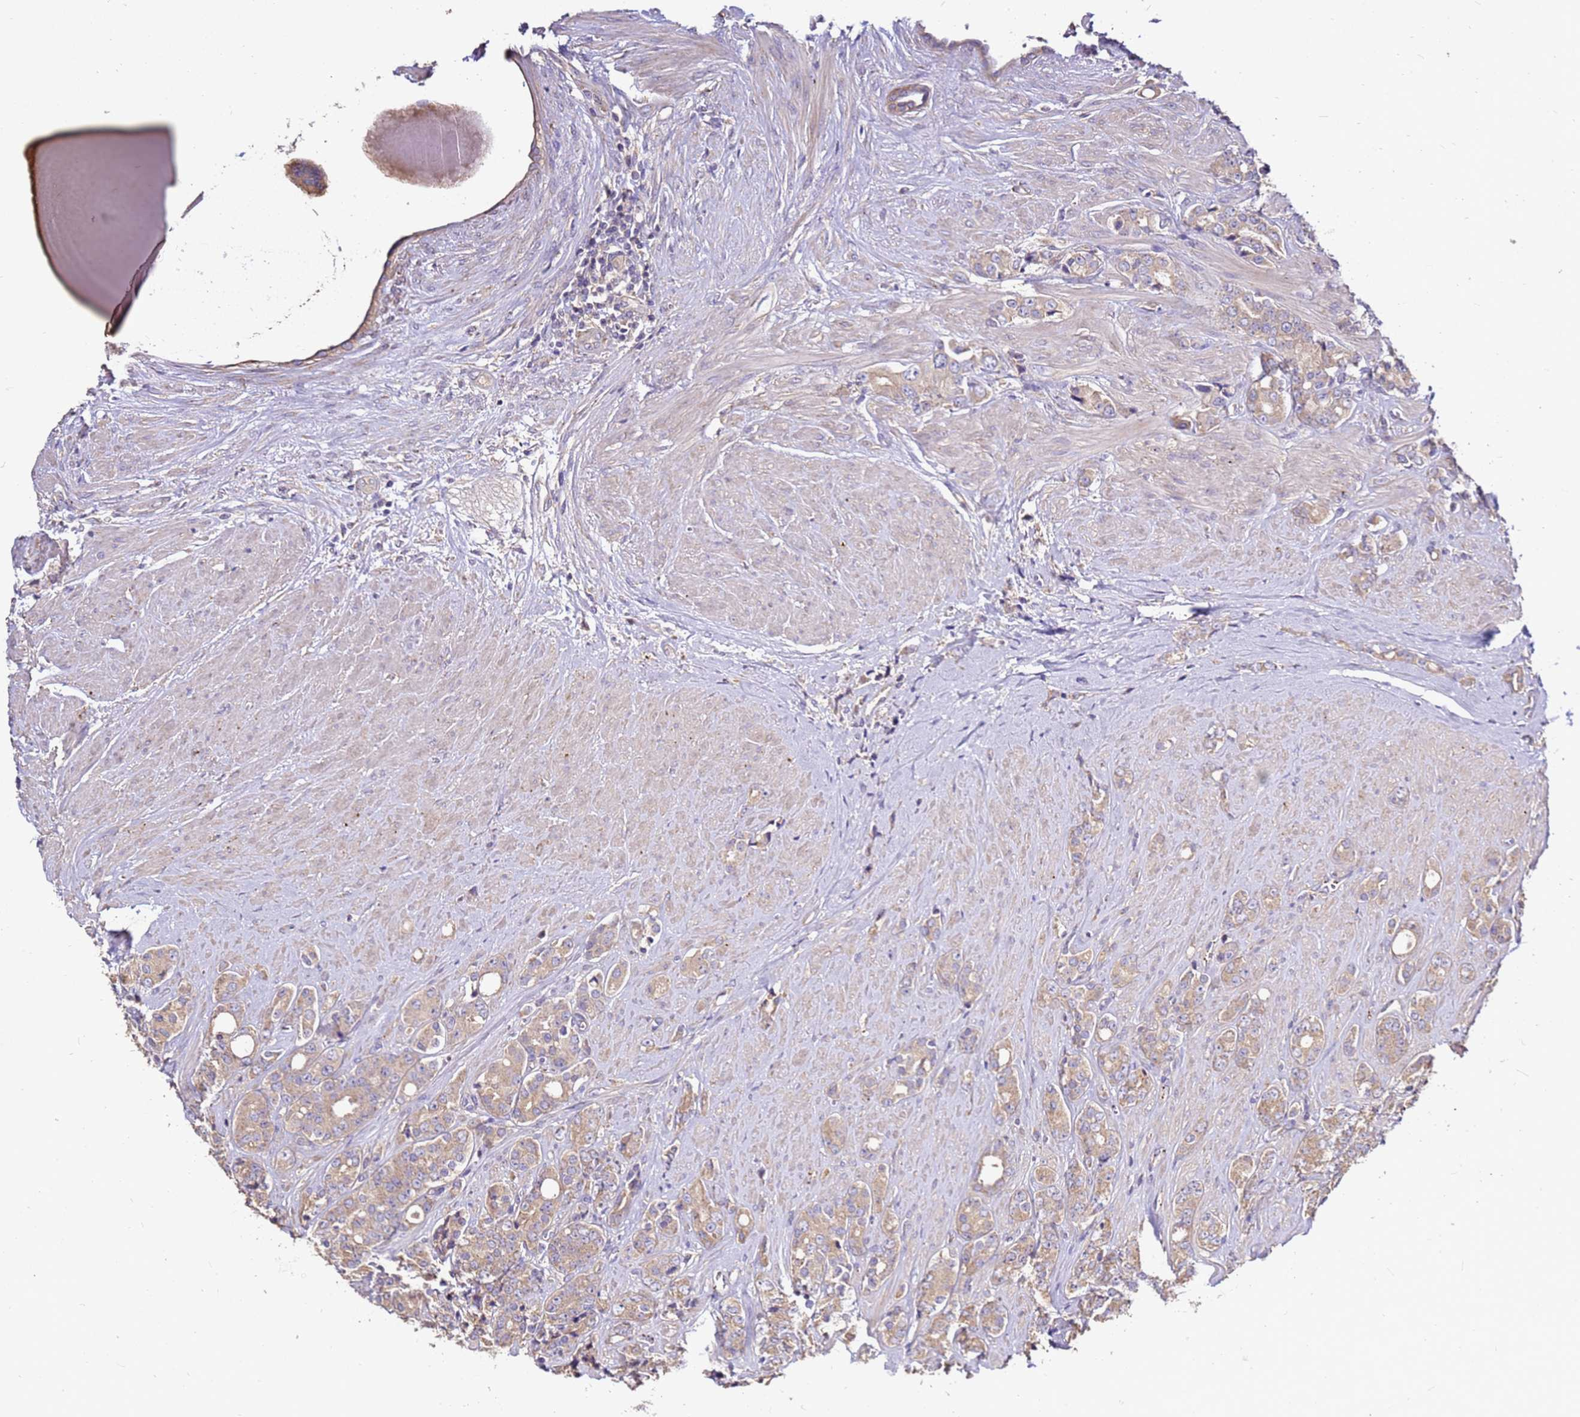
{"staining": {"intensity": "weak", "quantity": ">75%", "location": "cytoplasmic/membranous"}, "tissue": "prostate cancer", "cell_type": "Tumor cells", "image_type": "cancer", "snomed": [{"axis": "morphology", "description": "Adenocarcinoma, High grade"}, {"axis": "topography", "description": "Prostate"}], "caption": "Immunohistochemical staining of prostate high-grade adenocarcinoma demonstrates low levels of weak cytoplasmic/membranous positivity in about >75% of tumor cells.", "gene": "EXD3", "patient": {"sex": "male", "age": 62}}